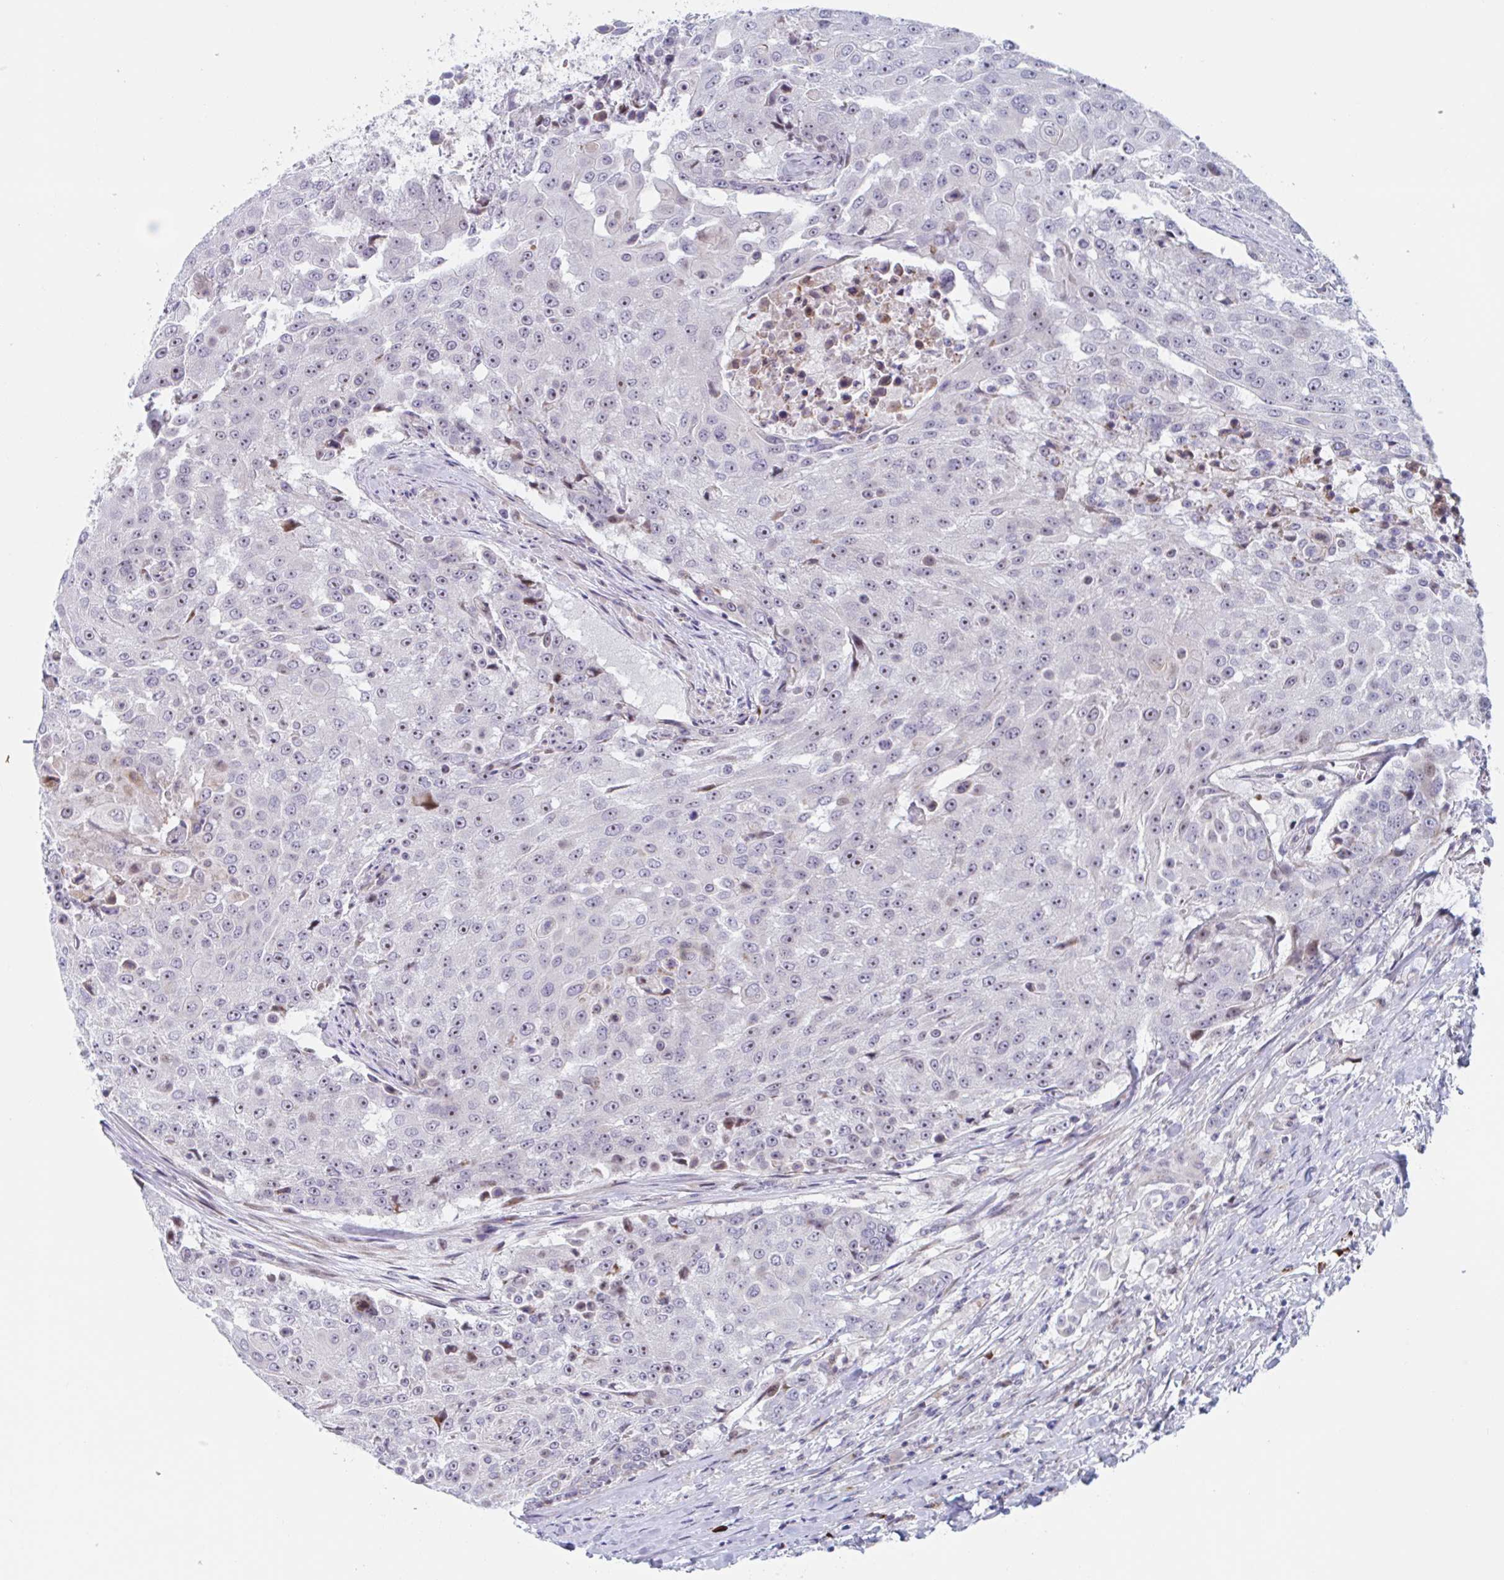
{"staining": {"intensity": "moderate", "quantity": "25%-75%", "location": "nuclear"}, "tissue": "urothelial cancer", "cell_type": "Tumor cells", "image_type": "cancer", "snomed": [{"axis": "morphology", "description": "Urothelial carcinoma, High grade"}, {"axis": "topography", "description": "Urinary bladder"}], "caption": "About 25%-75% of tumor cells in urothelial carcinoma (high-grade) show moderate nuclear protein positivity as visualized by brown immunohistochemical staining.", "gene": "DUXA", "patient": {"sex": "female", "age": 63}}